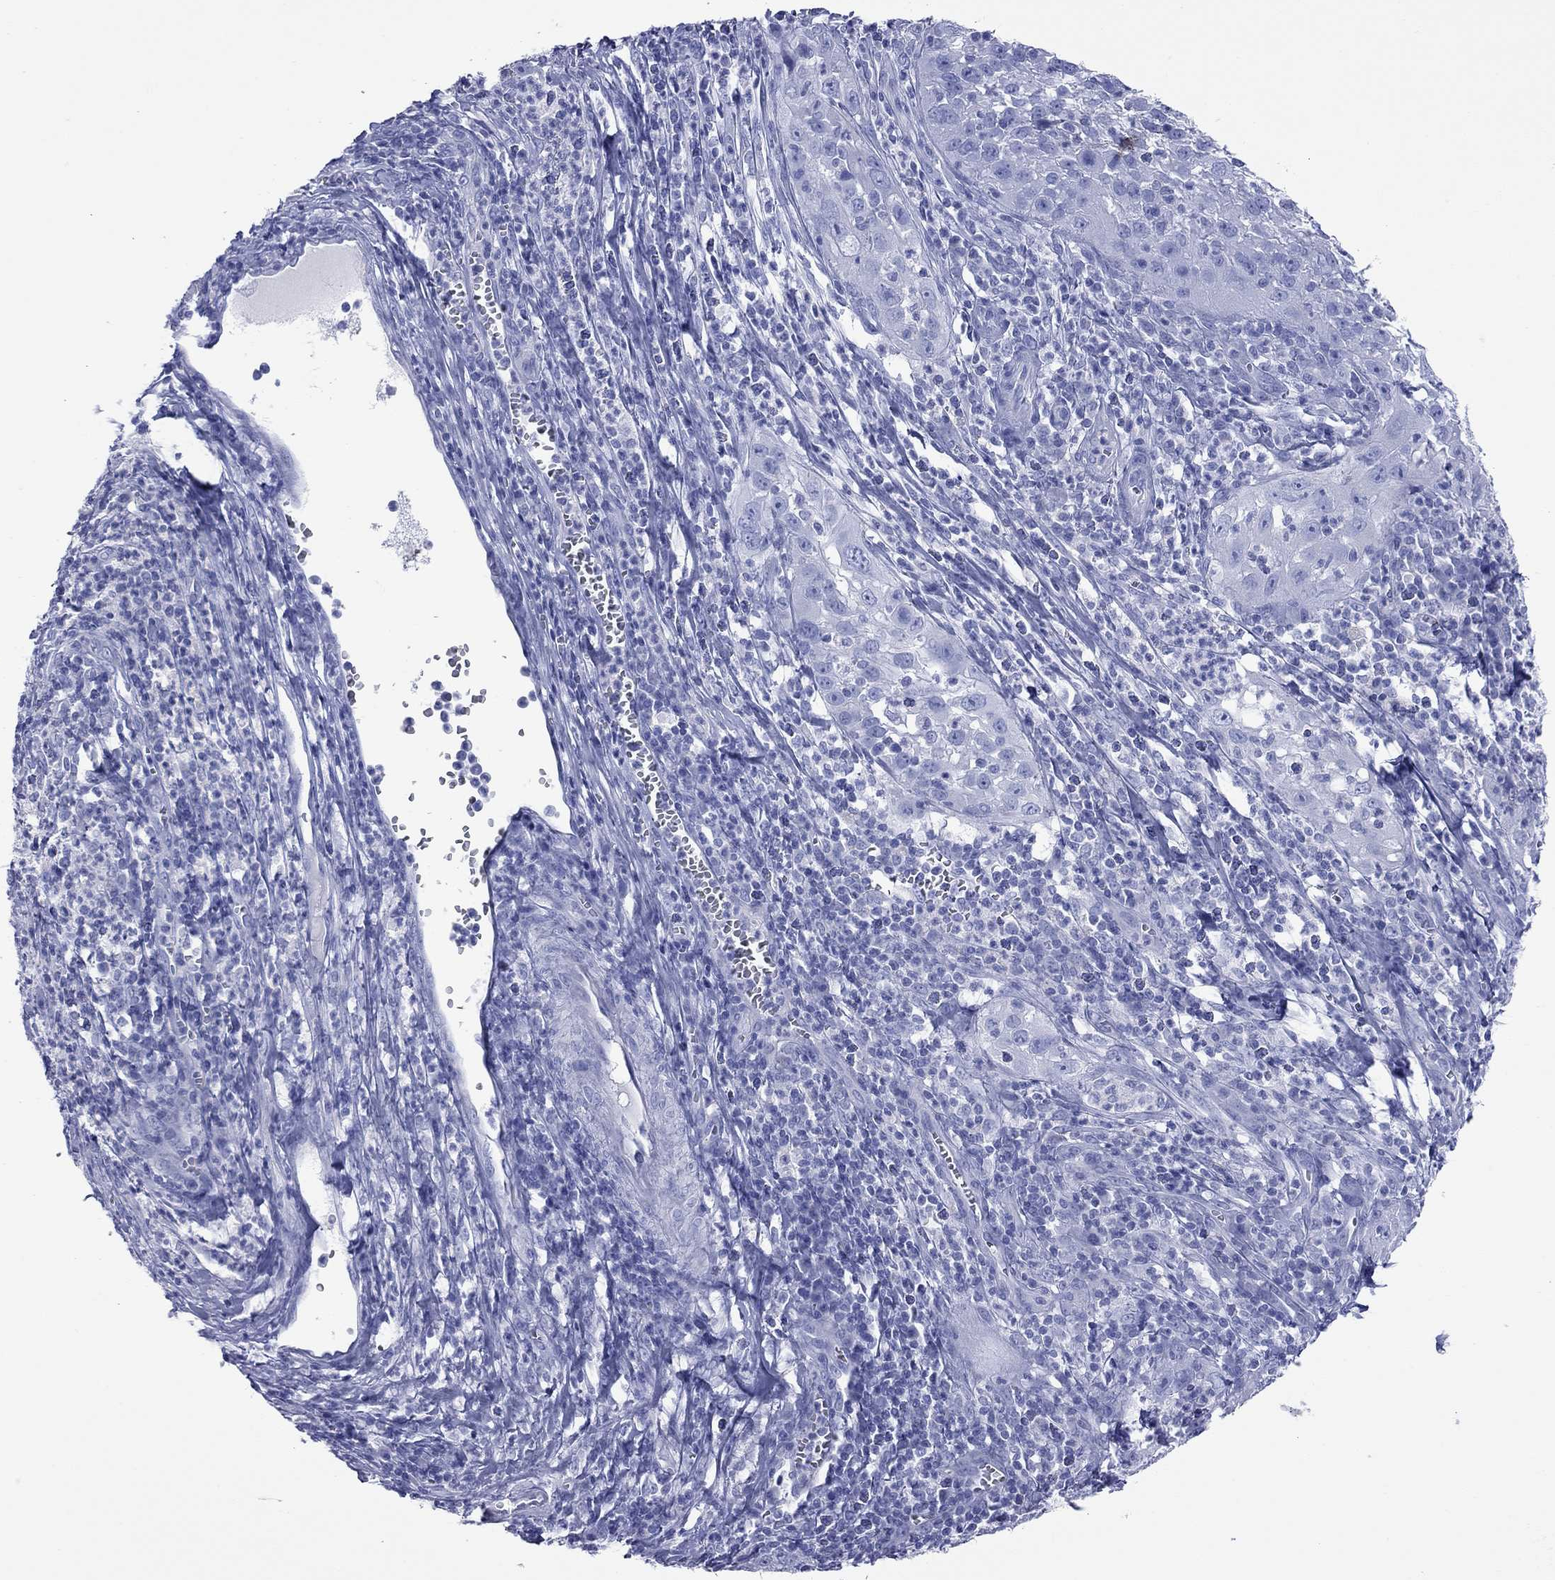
{"staining": {"intensity": "negative", "quantity": "none", "location": "none"}, "tissue": "cervical cancer", "cell_type": "Tumor cells", "image_type": "cancer", "snomed": [{"axis": "morphology", "description": "Squamous cell carcinoma, NOS"}, {"axis": "topography", "description": "Cervix"}], "caption": "Immunohistochemistry image of neoplastic tissue: human cervical squamous cell carcinoma stained with DAB (3,3'-diaminobenzidine) reveals no significant protein expression in tumor cells.", "gene": "VSIG10", "patient": {"sex": "female", "age": 32}}